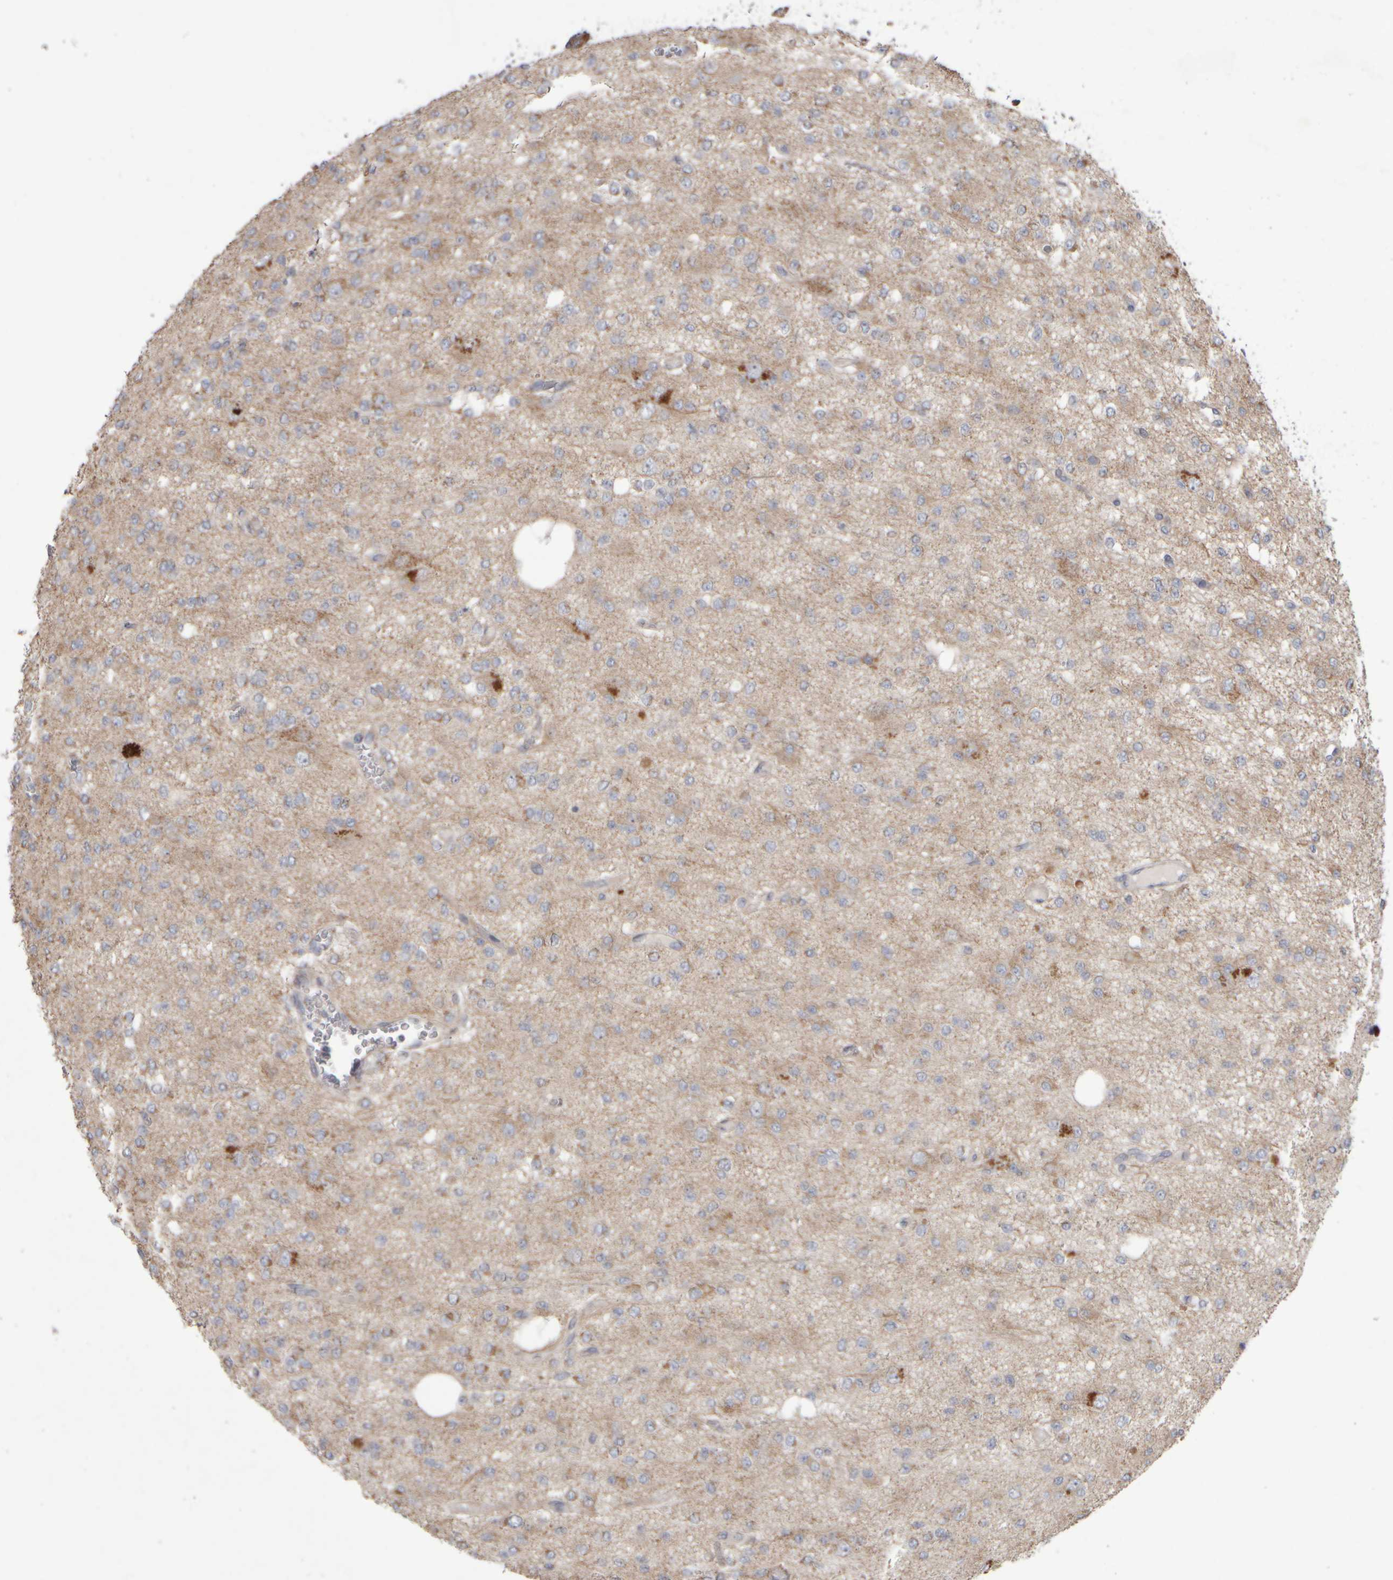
{"staining": {"intensity": "weak", "quantity": "<25%", "location": "cytoplasmic/membranous"}, "tissue": "glioma", "cell_type": "Tumor cells", "image_type": "cancer", "snomed": [{"axis": "morphology", "description": "Glioma, malignant, Low grade"}, {"axis": "topography", "description": "Brain"}], "caption": "An immunohistochemistry (IHC) histopathology image of low-grade glioma (malignant) is shown. There is no staining in tumor cells of low-grade glioma (malignant). Nuclei are stained in blue.", "gene": "SCO1", "patient": {"sex": "male", "age": 38}}